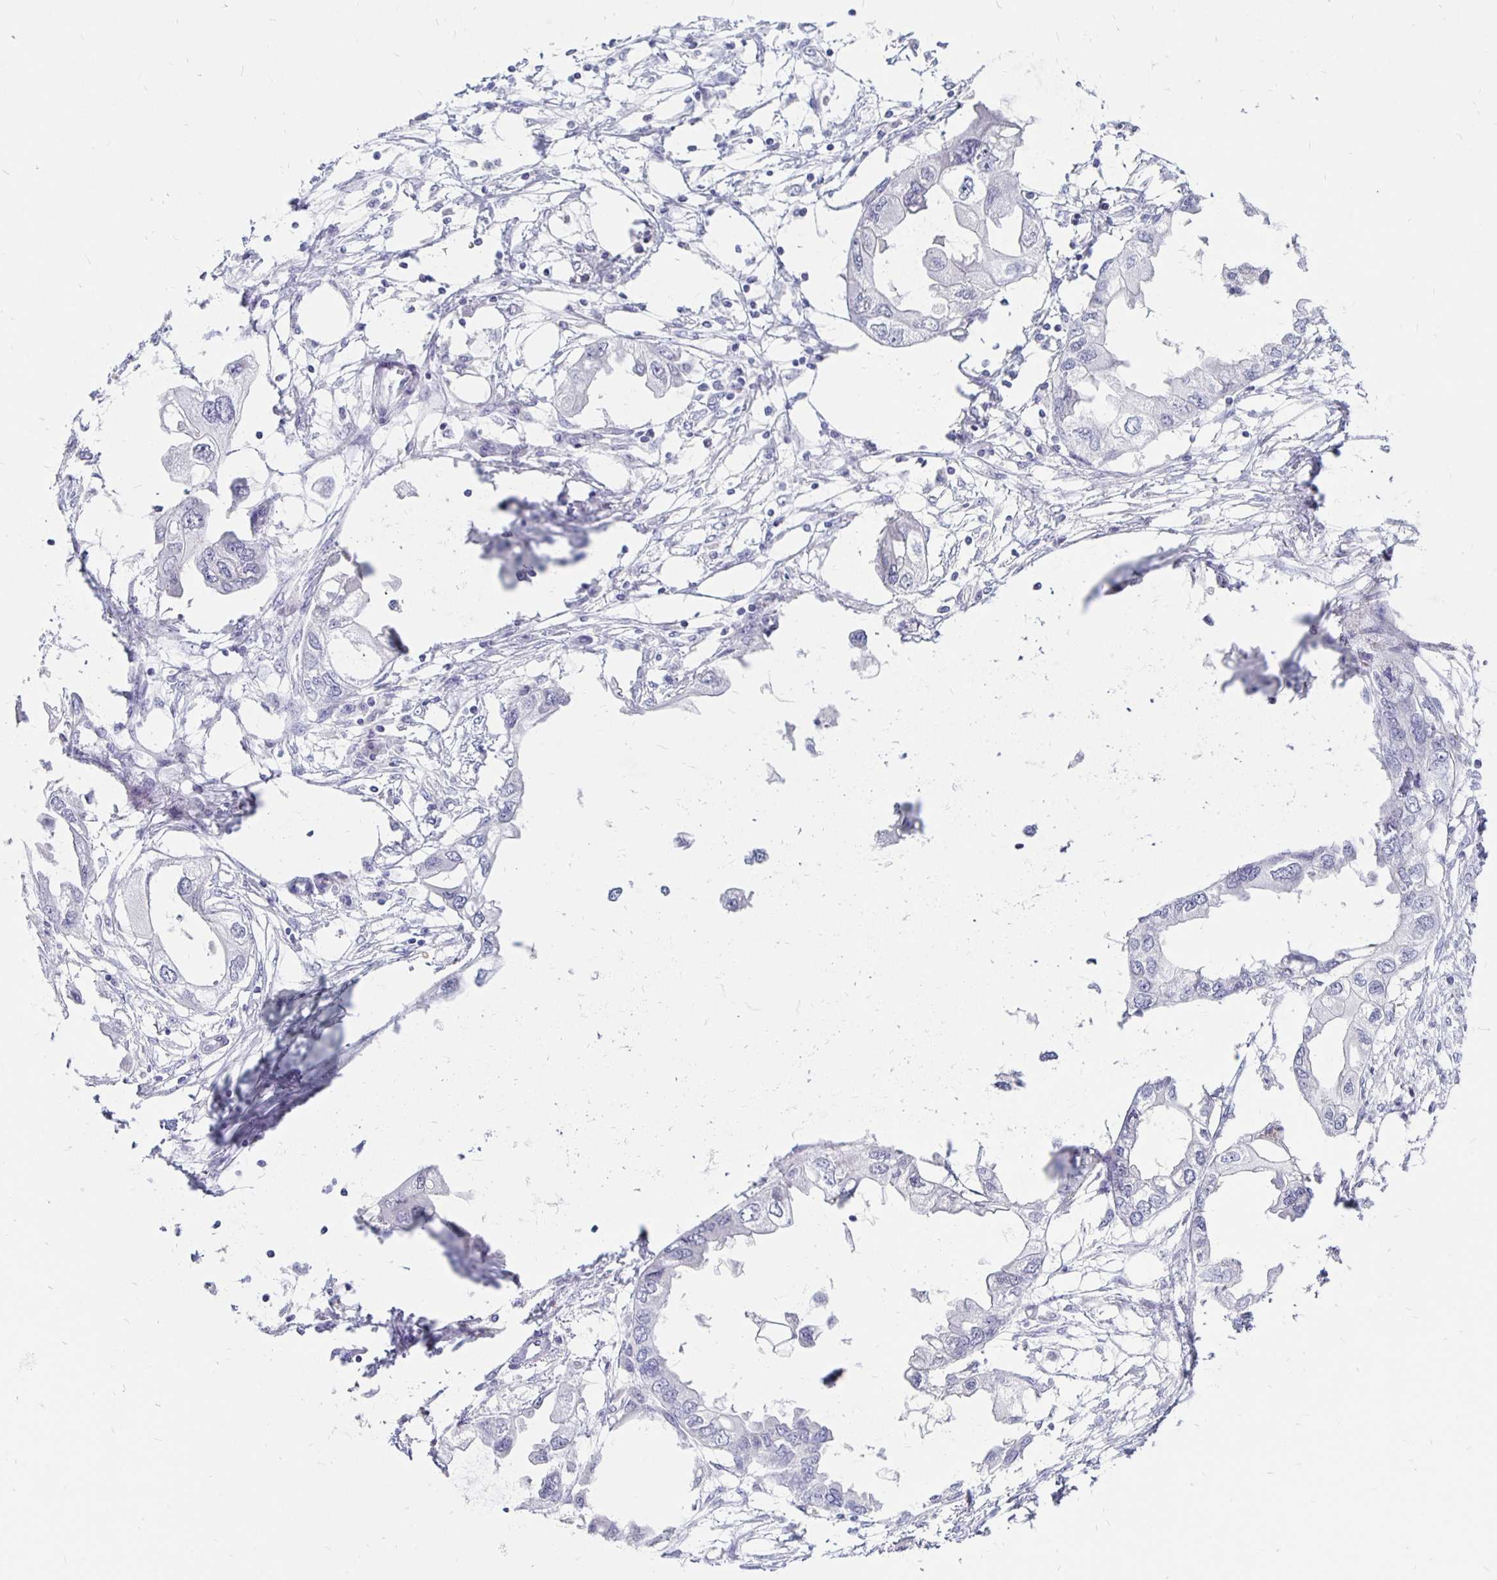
{"staining": {"intensity": "negative", "quantity": "none", "location": "none"}, "tissue": "endometrial cancer", "cell_type": "Tumor cells", "image_type": "cancer", "snomed": [{"axis": "morphology", "description": "Adenocarcinoma, NOS"}, {"axis": "morphology", "description": "Adenocarcinoma, metastatic, NOS"}, {"axis": "topography", "description": "Adipose tissue"}, {"axis": "topography", "description": "Endometrium"}], "caption": "The immunohistochemistry photomicrograph has no significant staining in tumor cells of endometrial cancer (metastatic adenocarcinoma) tissue.", "gene": "SYT2", "patient": {"sex": "female", "age": 67}}